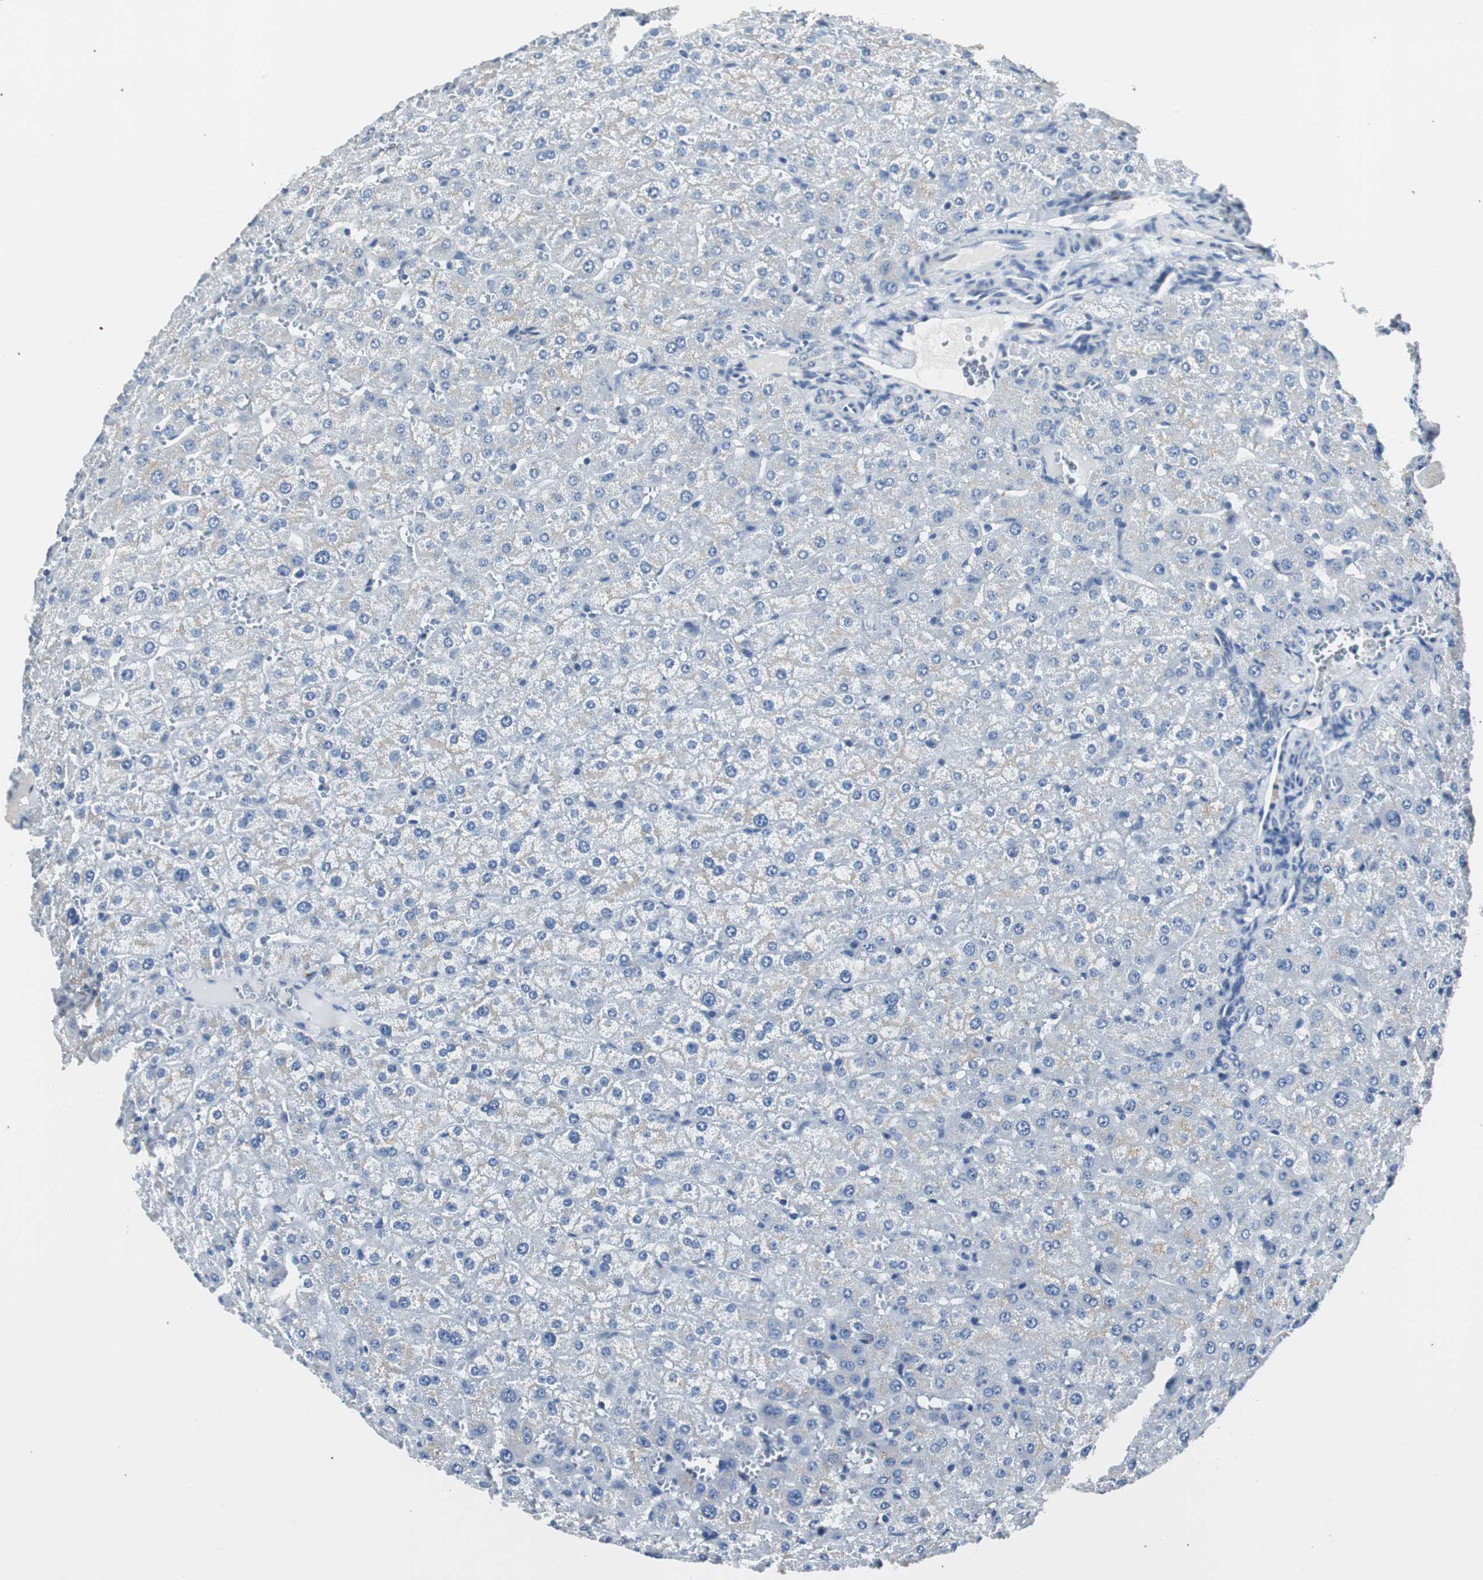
{"staining": {"intensity": "negative", "quantity": "none", "location": "none"}, "tissue": "liver", "cell_type": "Cholangiocytes", "image_type": "normal", "snomed": [{"axis": "morphology", "description": "Normal tissue, NOS"}, {"axis": "morphology", "description": "Fibrosis, NOS"}, {"axis": "topography", "description": "Liver"}], "caption": "DAB (3,3'-diaminobenzidine) immunohistochemical staining of unremarkable human liver reveals no significant staining in cholangiocytes. (DAB immunohistochemistry visualized using brightfield microscopy, high magnification).", "gene": "SOX30", "patient": {"sex": "female", "age": 29}}